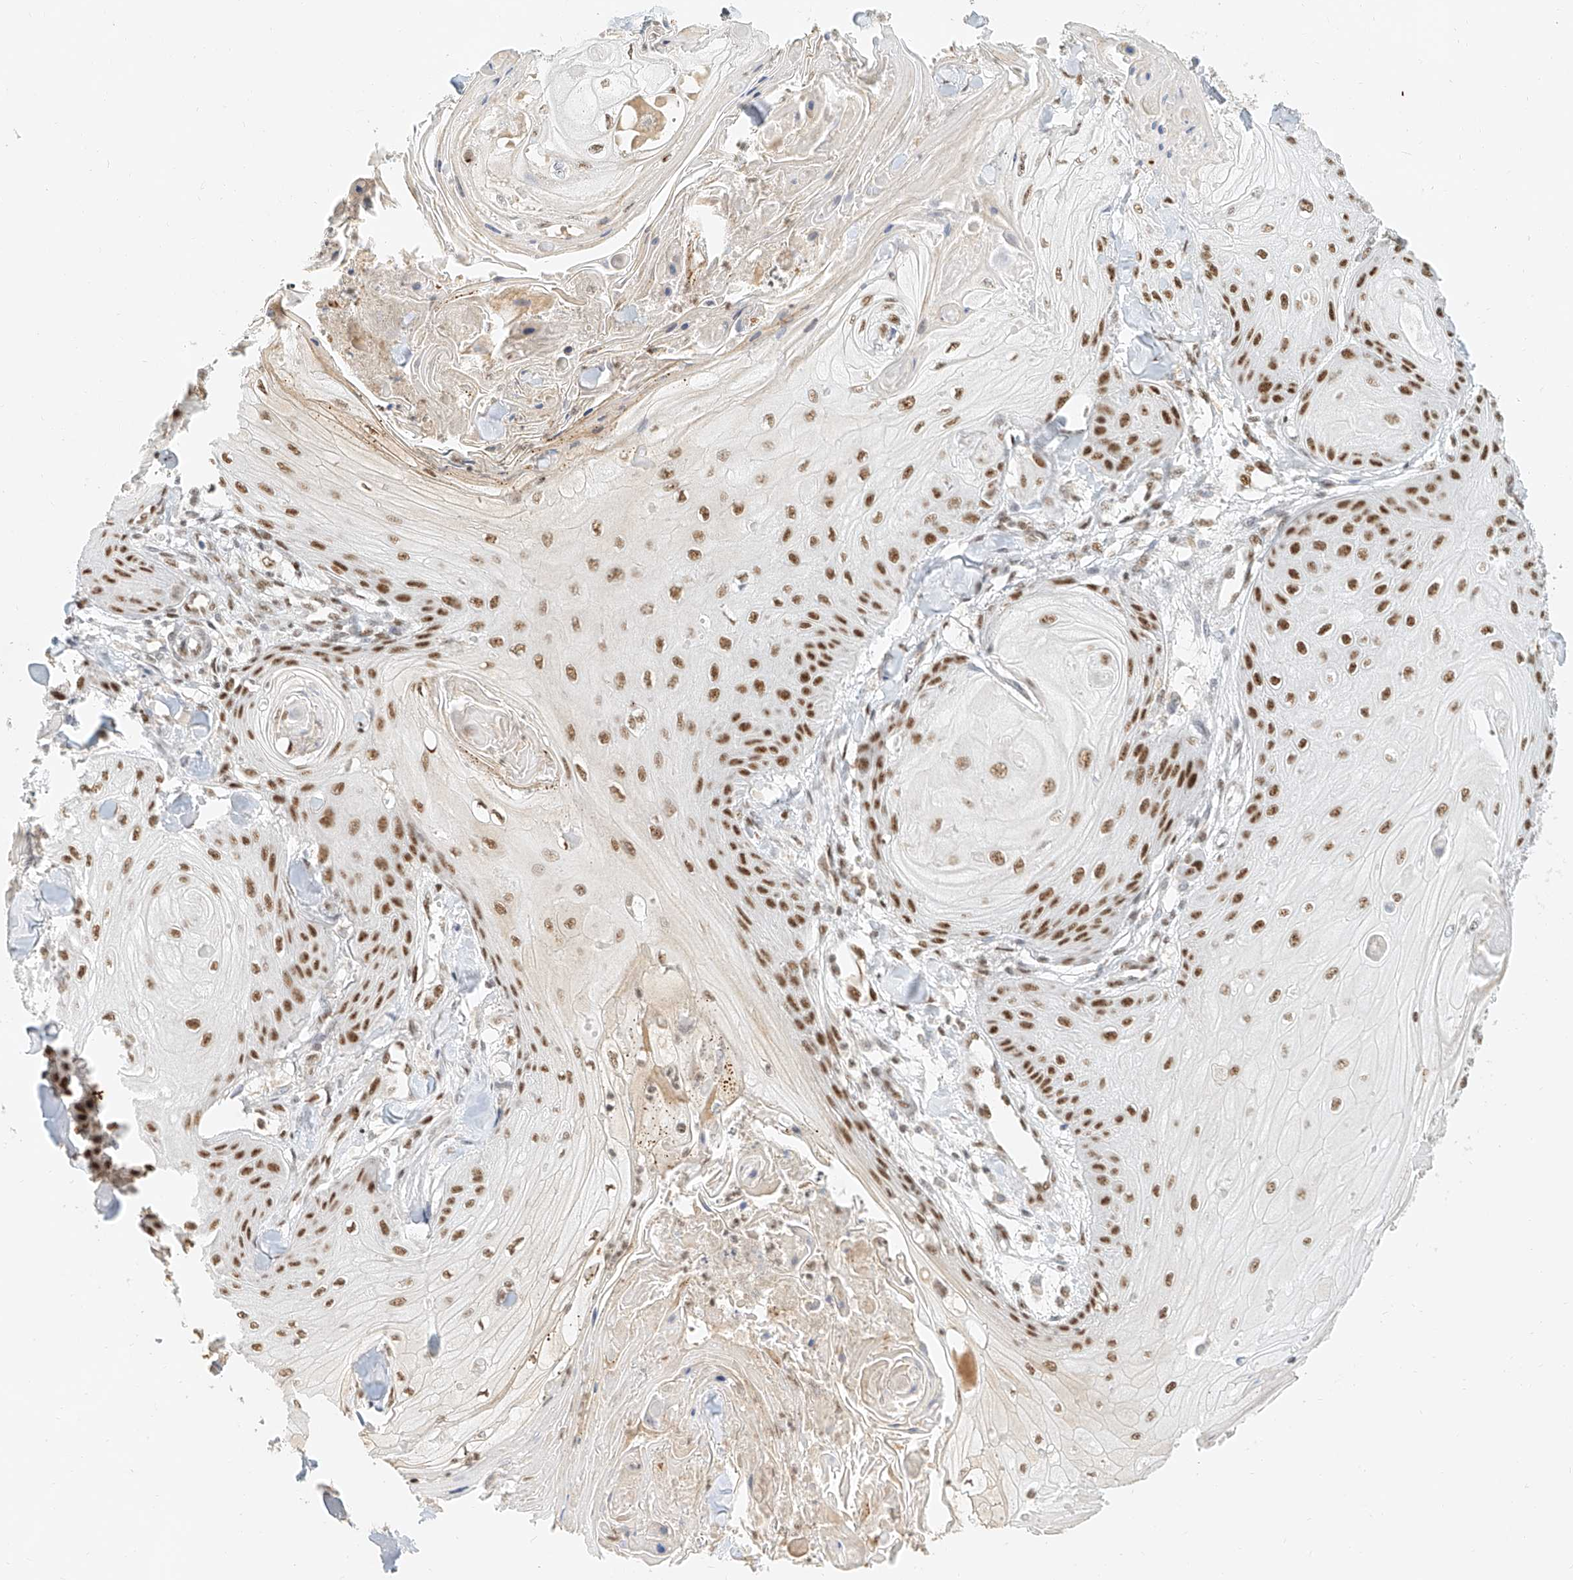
{"staining": {"intensity": "strong", "quantity": "25%-75%", "location": "nuclear"}, "tissue": "skin cancer", "cell_type": "Tumor cells", "image_type": "cancer", "snomed": [{"axis": "morphology", "description": "Squamous cell carcinoma, NOS"}, {"axis": "topography", "description": "Skin"}], "caption": "Skin squamous cell carcinoma tissue exhibits strong nuclear expression in about 25%-75% of tumor cells, visualized by immunohistochemistry.", "gene": "CXorf58", "patient": {"sex": "male", "age": 74}}